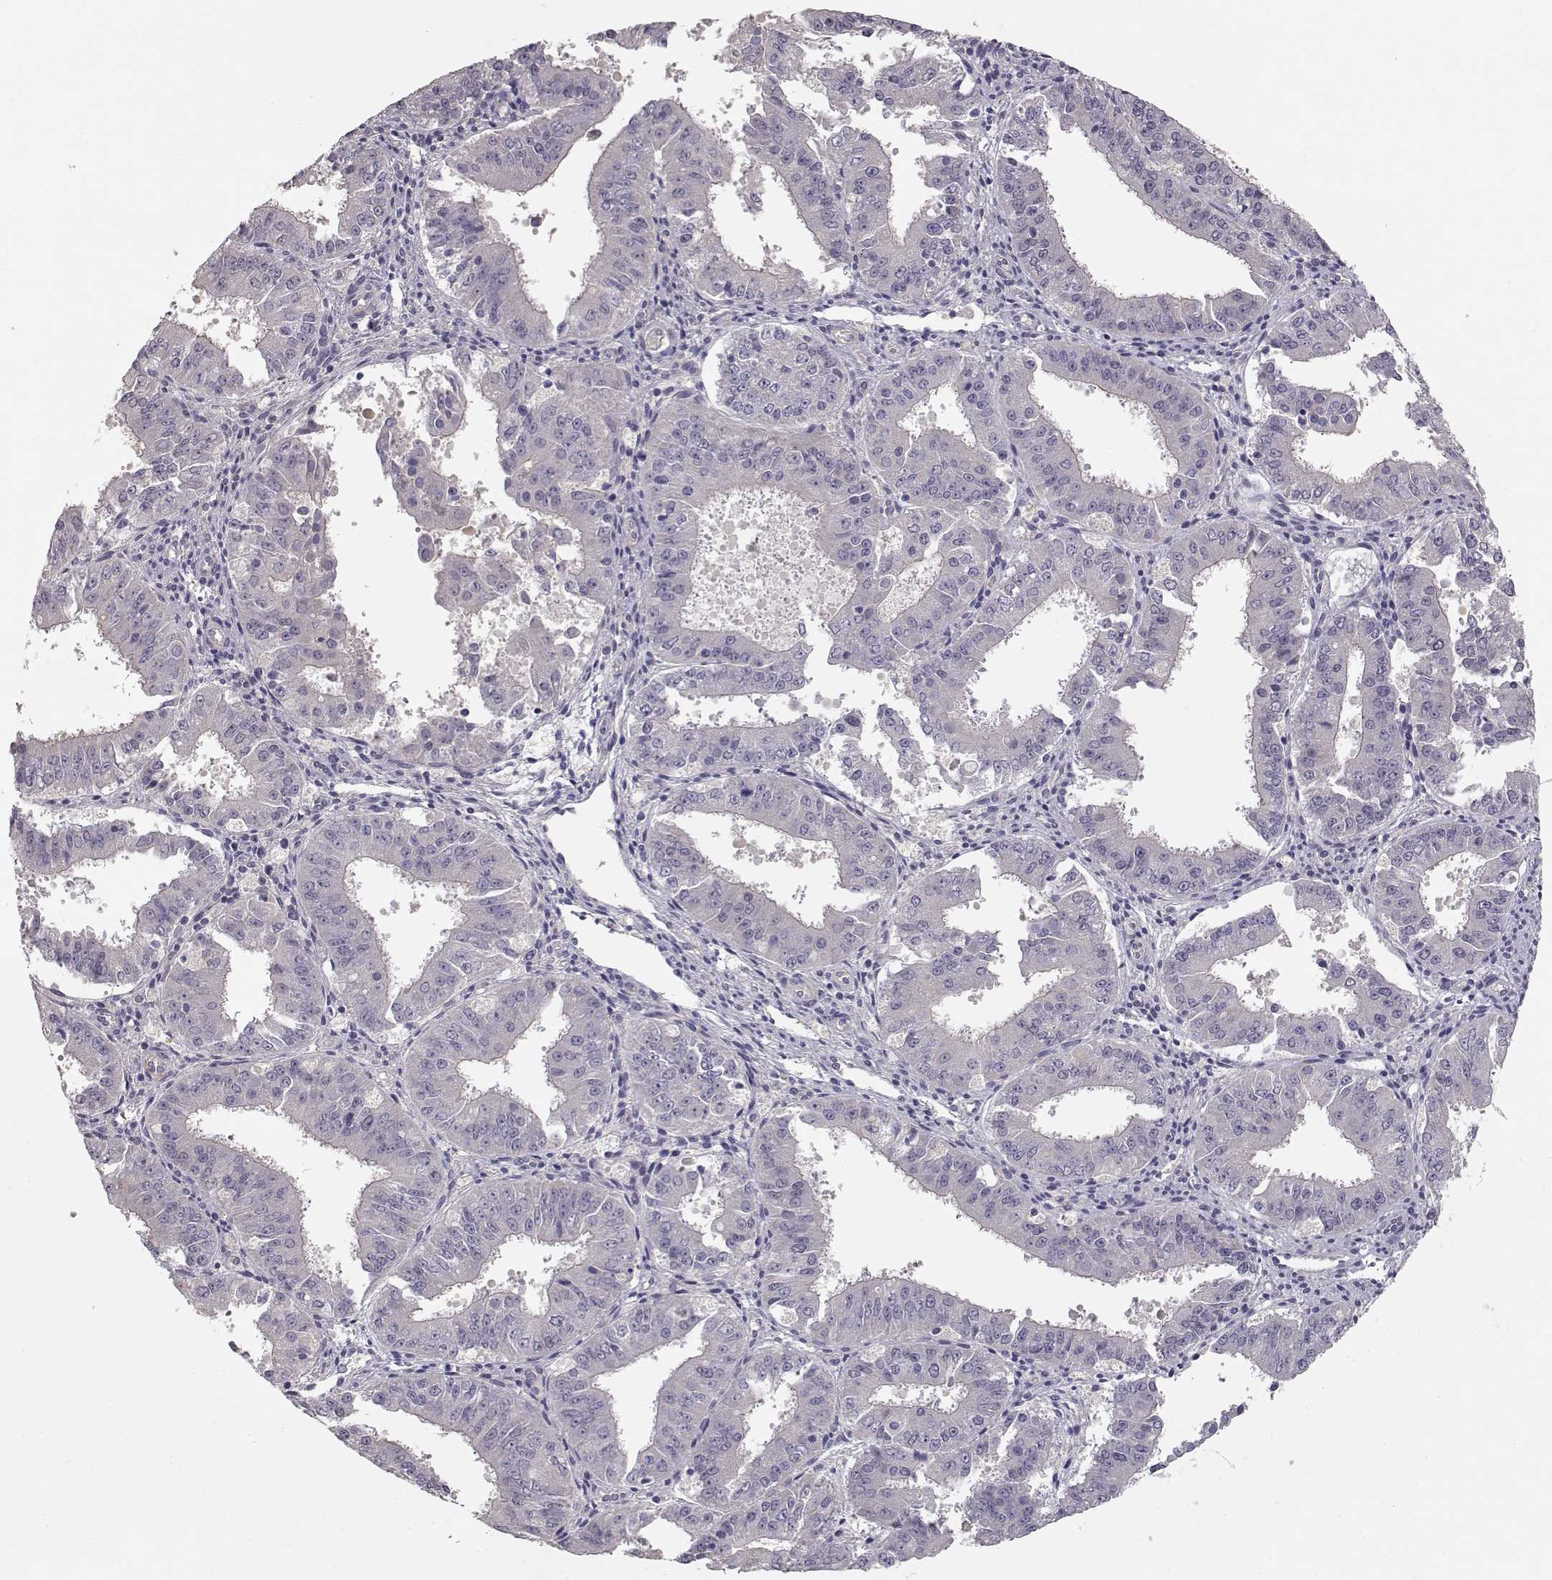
{"staining": {"intensity": "negative", "quantity": "none", "location": "none"}, "tissue": "ovarian cancer", "cell_type": "Tumor cells", "image_type": "cancer", "snomed": [{"axis": "morphology", "description": "Carcinoma, endometroid"}, {"axis": "topography", "description": "Ovary"}], "caption": "High magnification brightfield microscopy of ovarian endometroid carcinoma stained with DAB (3,3'-diaminobenzidine) (brown) and counterstained with hematoxylin (blue): tumor cells show no significant expression. (Stains: DAB (3,3'-diaminobenzidine) immunohistochemistry (IHC) with hematoxylin counter stain, Microscopy: brightfield microscopy at high magnification).", "gene": "ARHGAP8", "patient": {"sex": "female", "age": 42}}